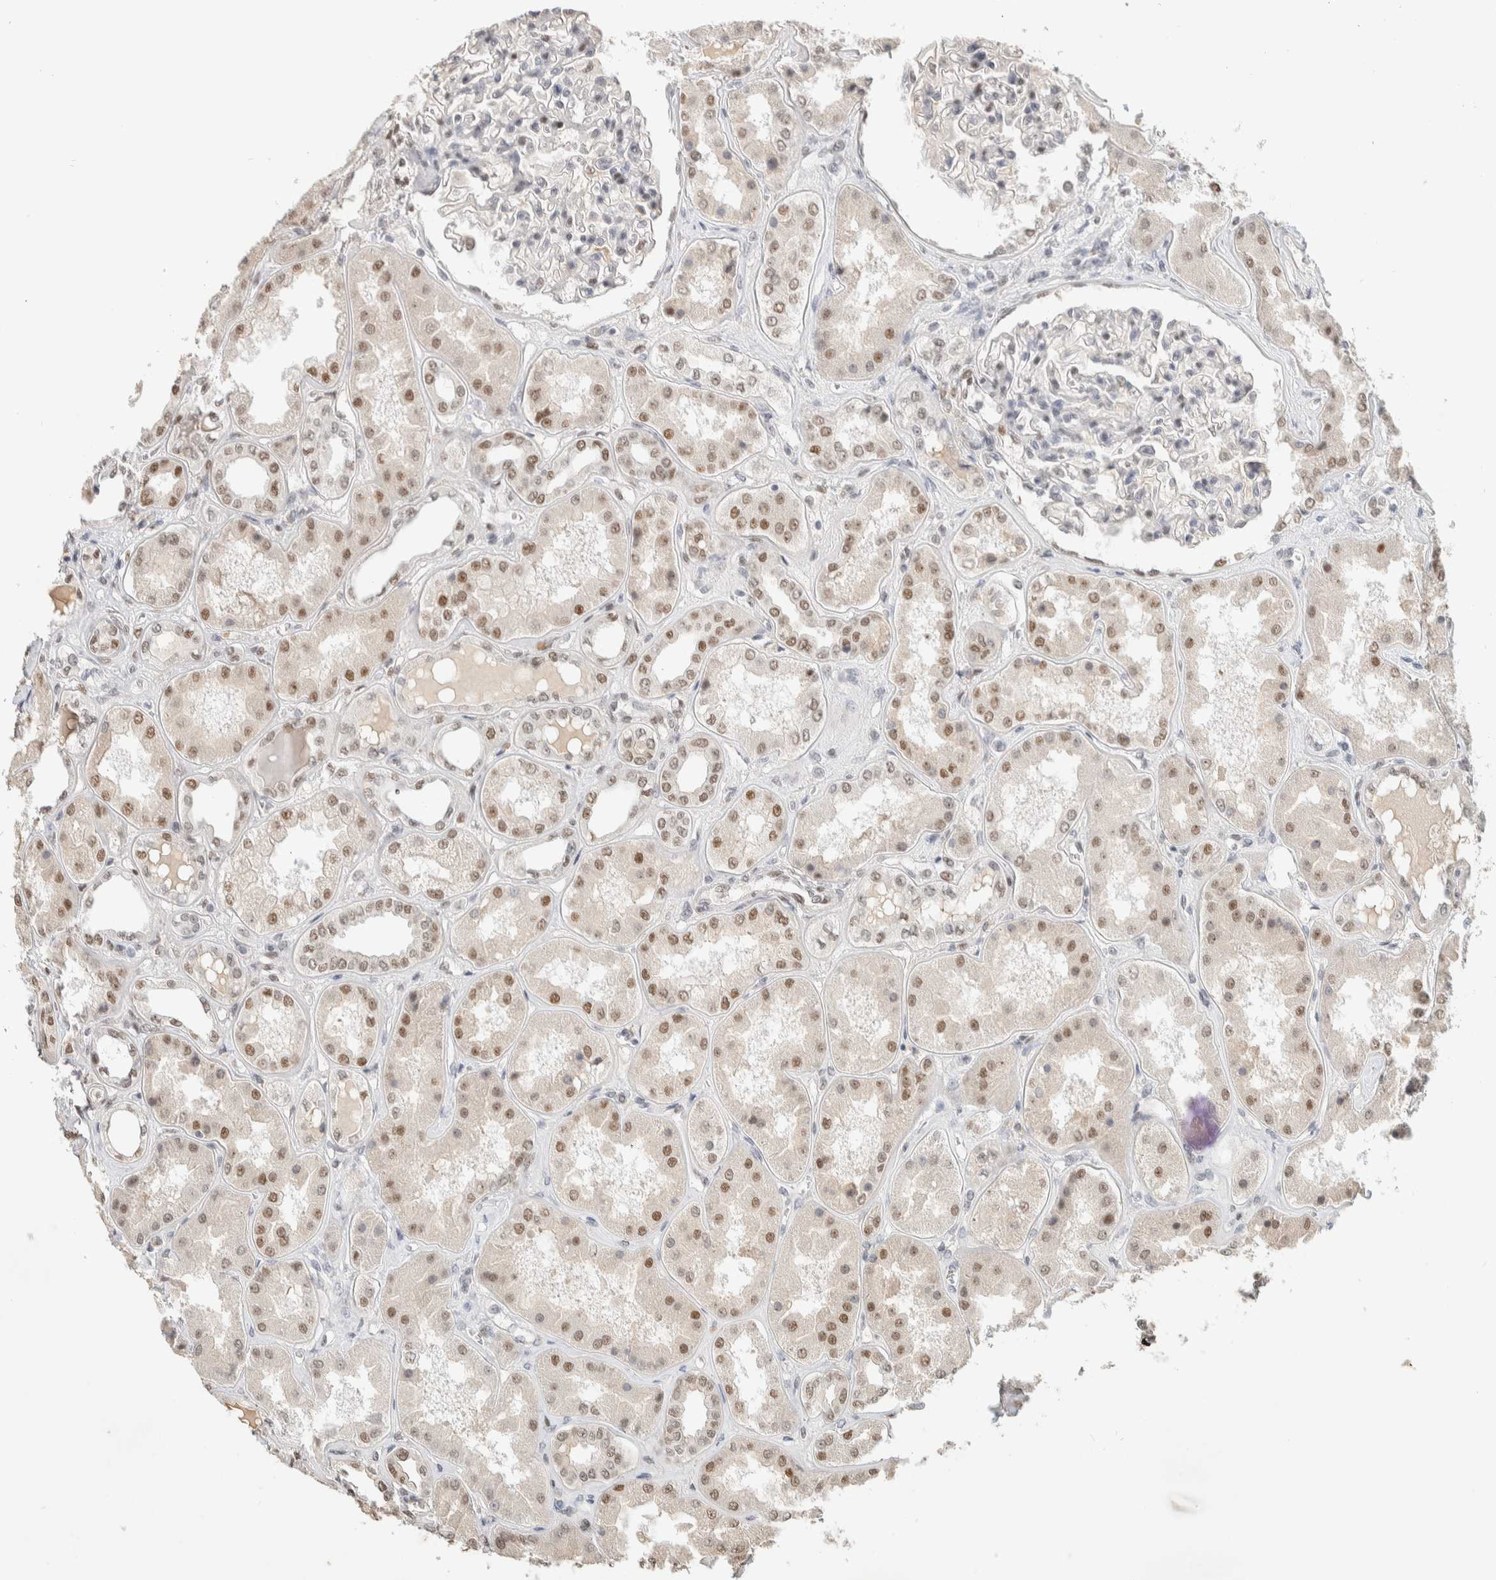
{"staining": {"intensity": "weak", "quantity": "<25%", "location": "nuclear"}, "tissue": "kidney", "cell_type": "Cells in glomeruli", "image_type": "normal", "snomed": [{"axis": "morphology", "description": "Normal tissue, NOS"}, {"axis": "topography", "description": "Kidney"}], "caption": "Kidney was stained to show a protein in brown. There is no significant positivity in cells in glomeruli.", "gene": "PUS7", "patient": {"sex": "female", "age": 56}}